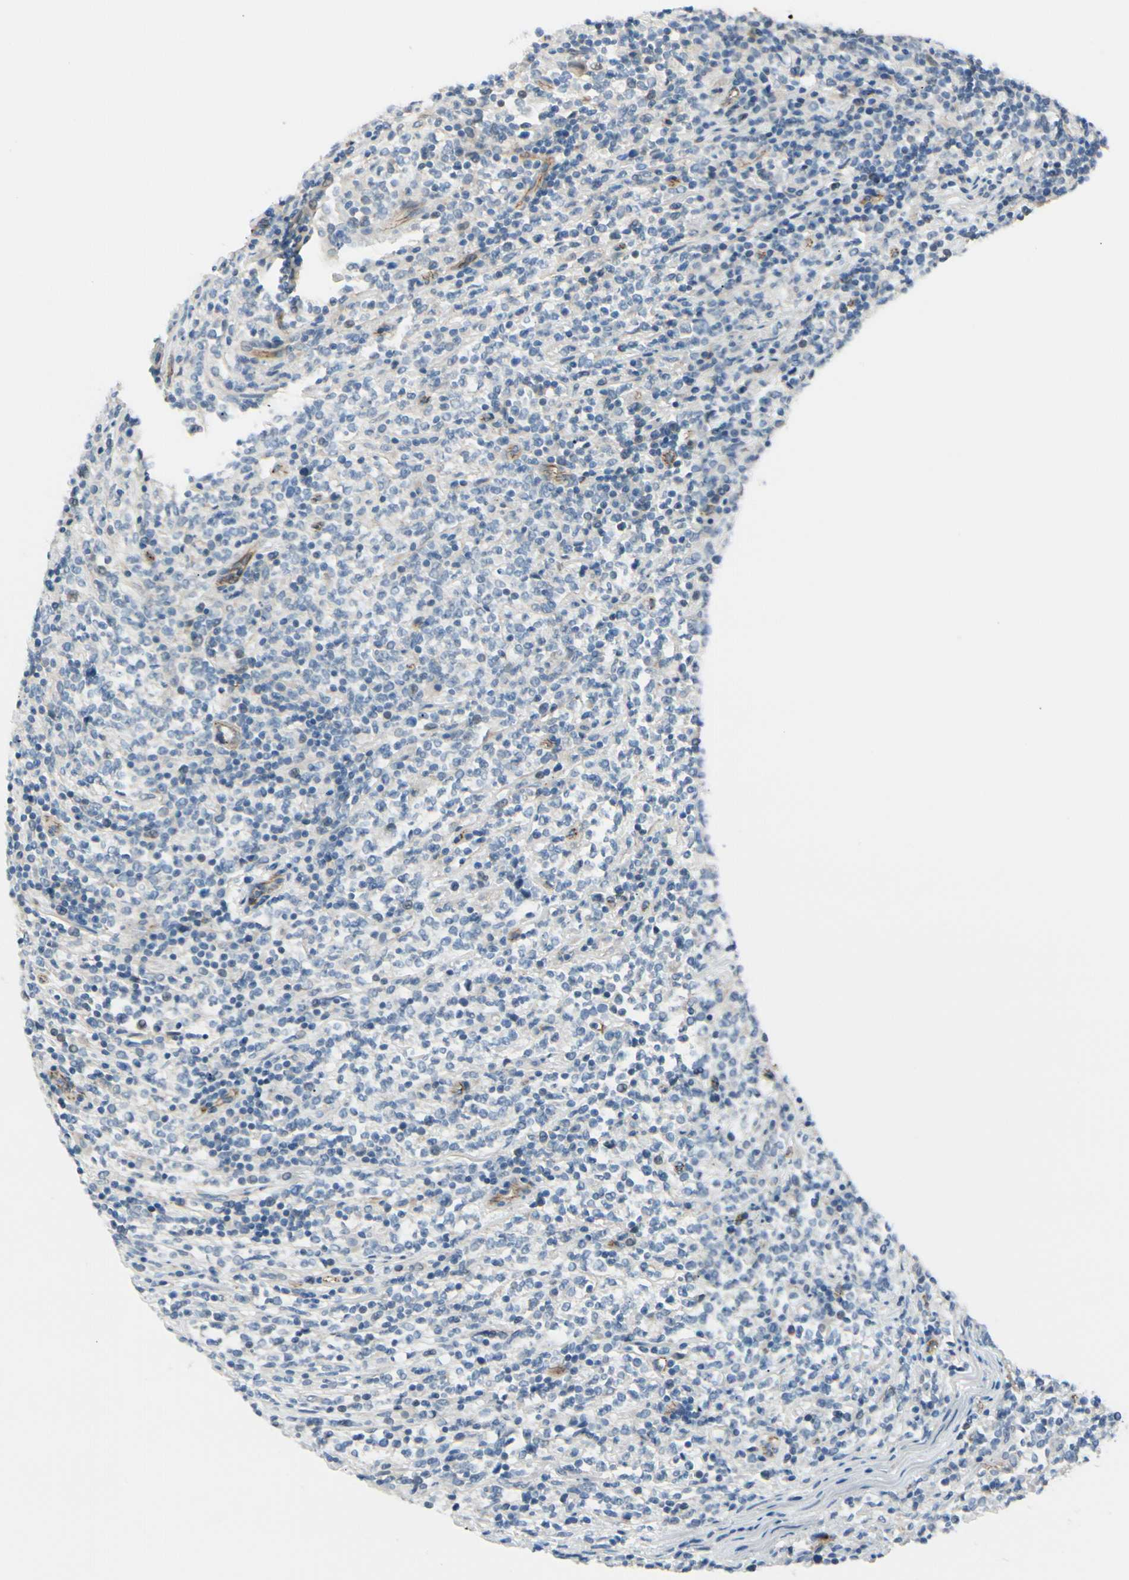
{"staining": {"intensity": "negative", "quantity": "none", "location": "none"}, "tissue": "lymphoma", "cell_type": "Tumor cells", "image_type": "cancer", "snomed": [{"axis": "morphology", "description": "Malignant lymphoma, non-Hodgkin's type, High grade"}, {"axis": "topography", "description": "Soft tissue"}], "caption": "Tumor cells are negative for protein expression in human lymphoma.", "gene": "TJP1", "patient": {"sex": "male", "age": 18}}